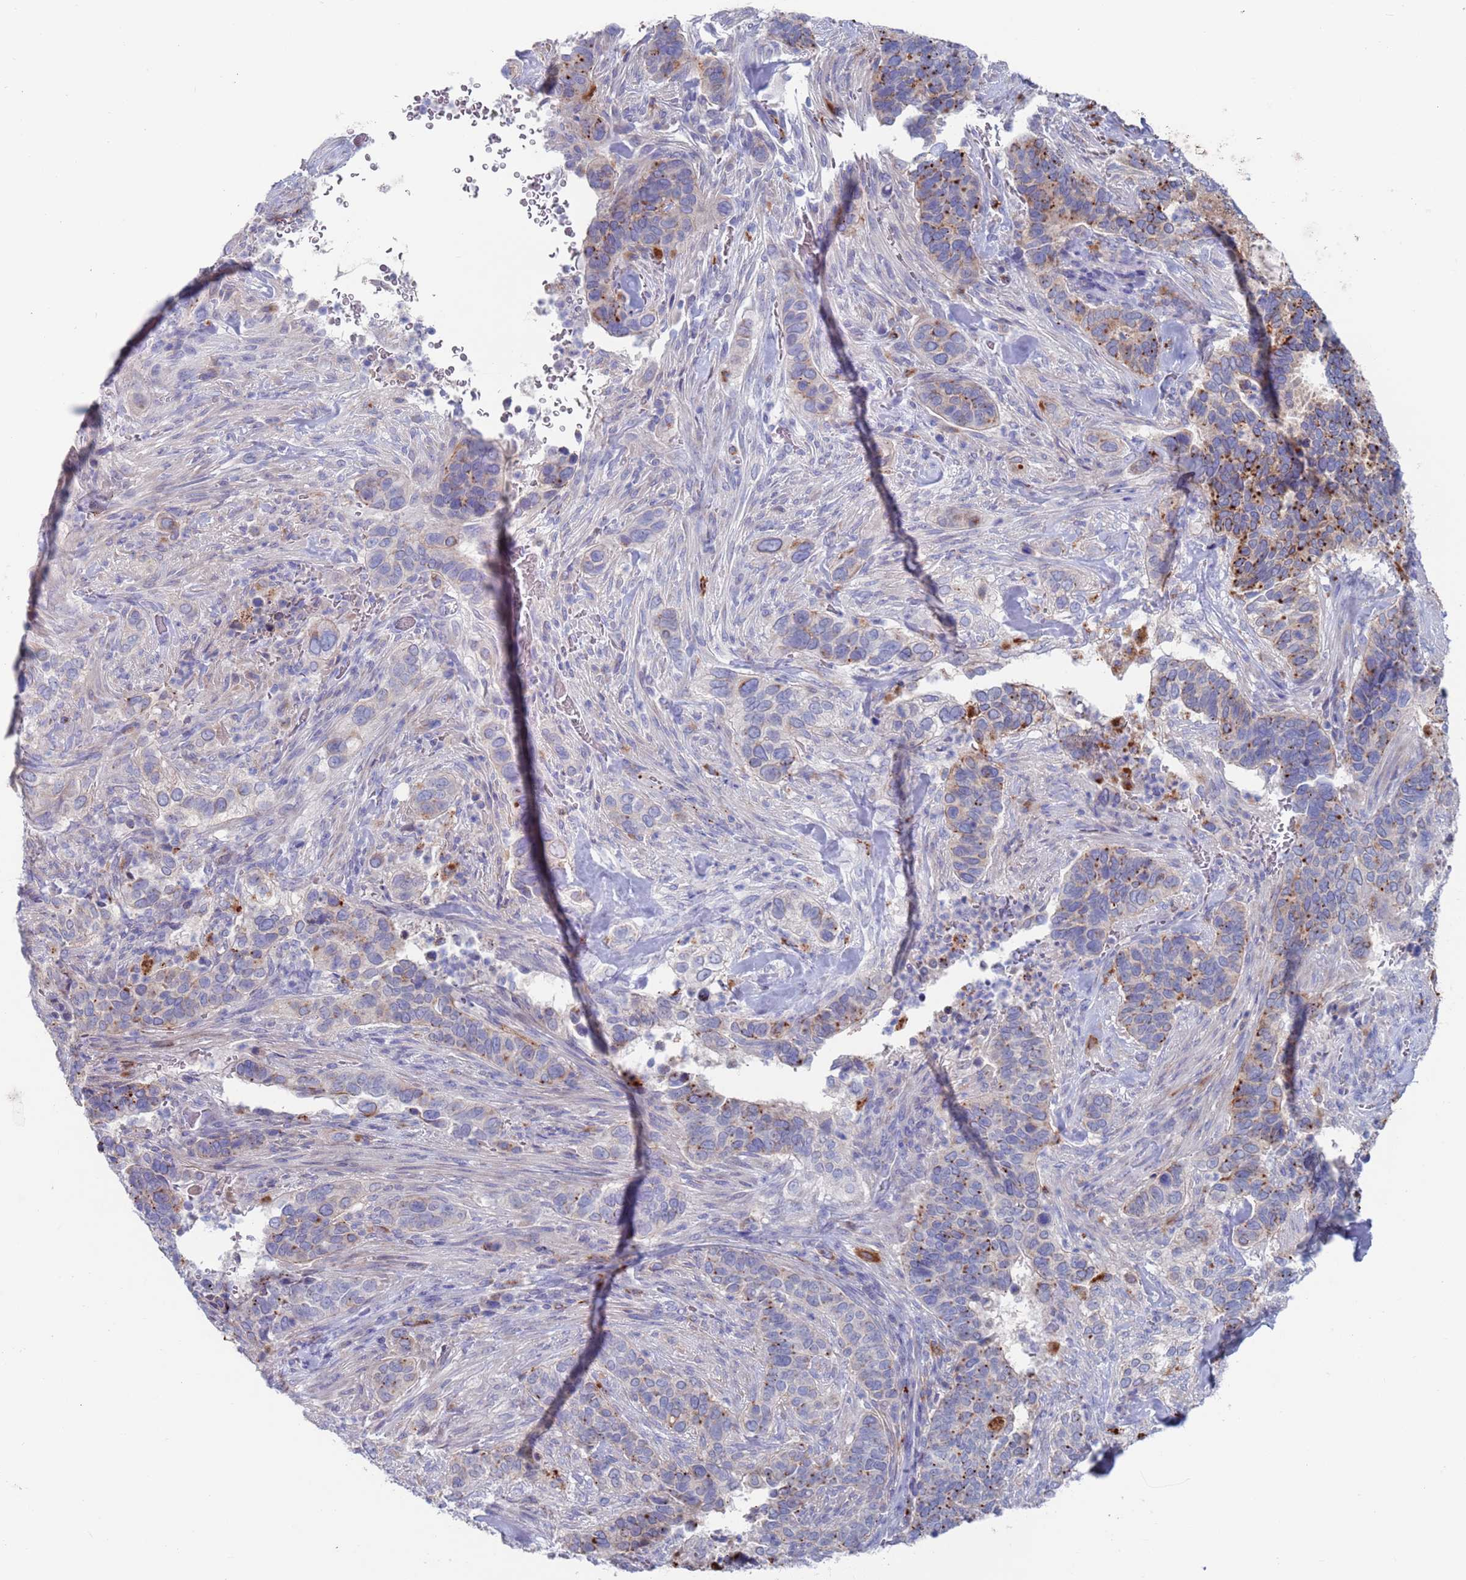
{"staining": {"intensity": "moderate", "quantity": "25%-75%", "location": "cytoplasmic/membranous"}, "tissue": "cervical cancer", "cell_type": "Tumor cells", "image_type": "cancer", "snomed": [{"axis": "morphology", "description": "Squamous cell carcinoma, NOS"}, {"axis": "topography", "description": "Cervix"}], "caption": "Squamous cell carcinoma (cervical) was stained to show a protein in brown. There is medium levels of moderate cytoplasmic/membranous positivity in about 25%-75% of tumor cells.", "gene": "FUCA1", "patient": {"sex": "female", "age": 38}}